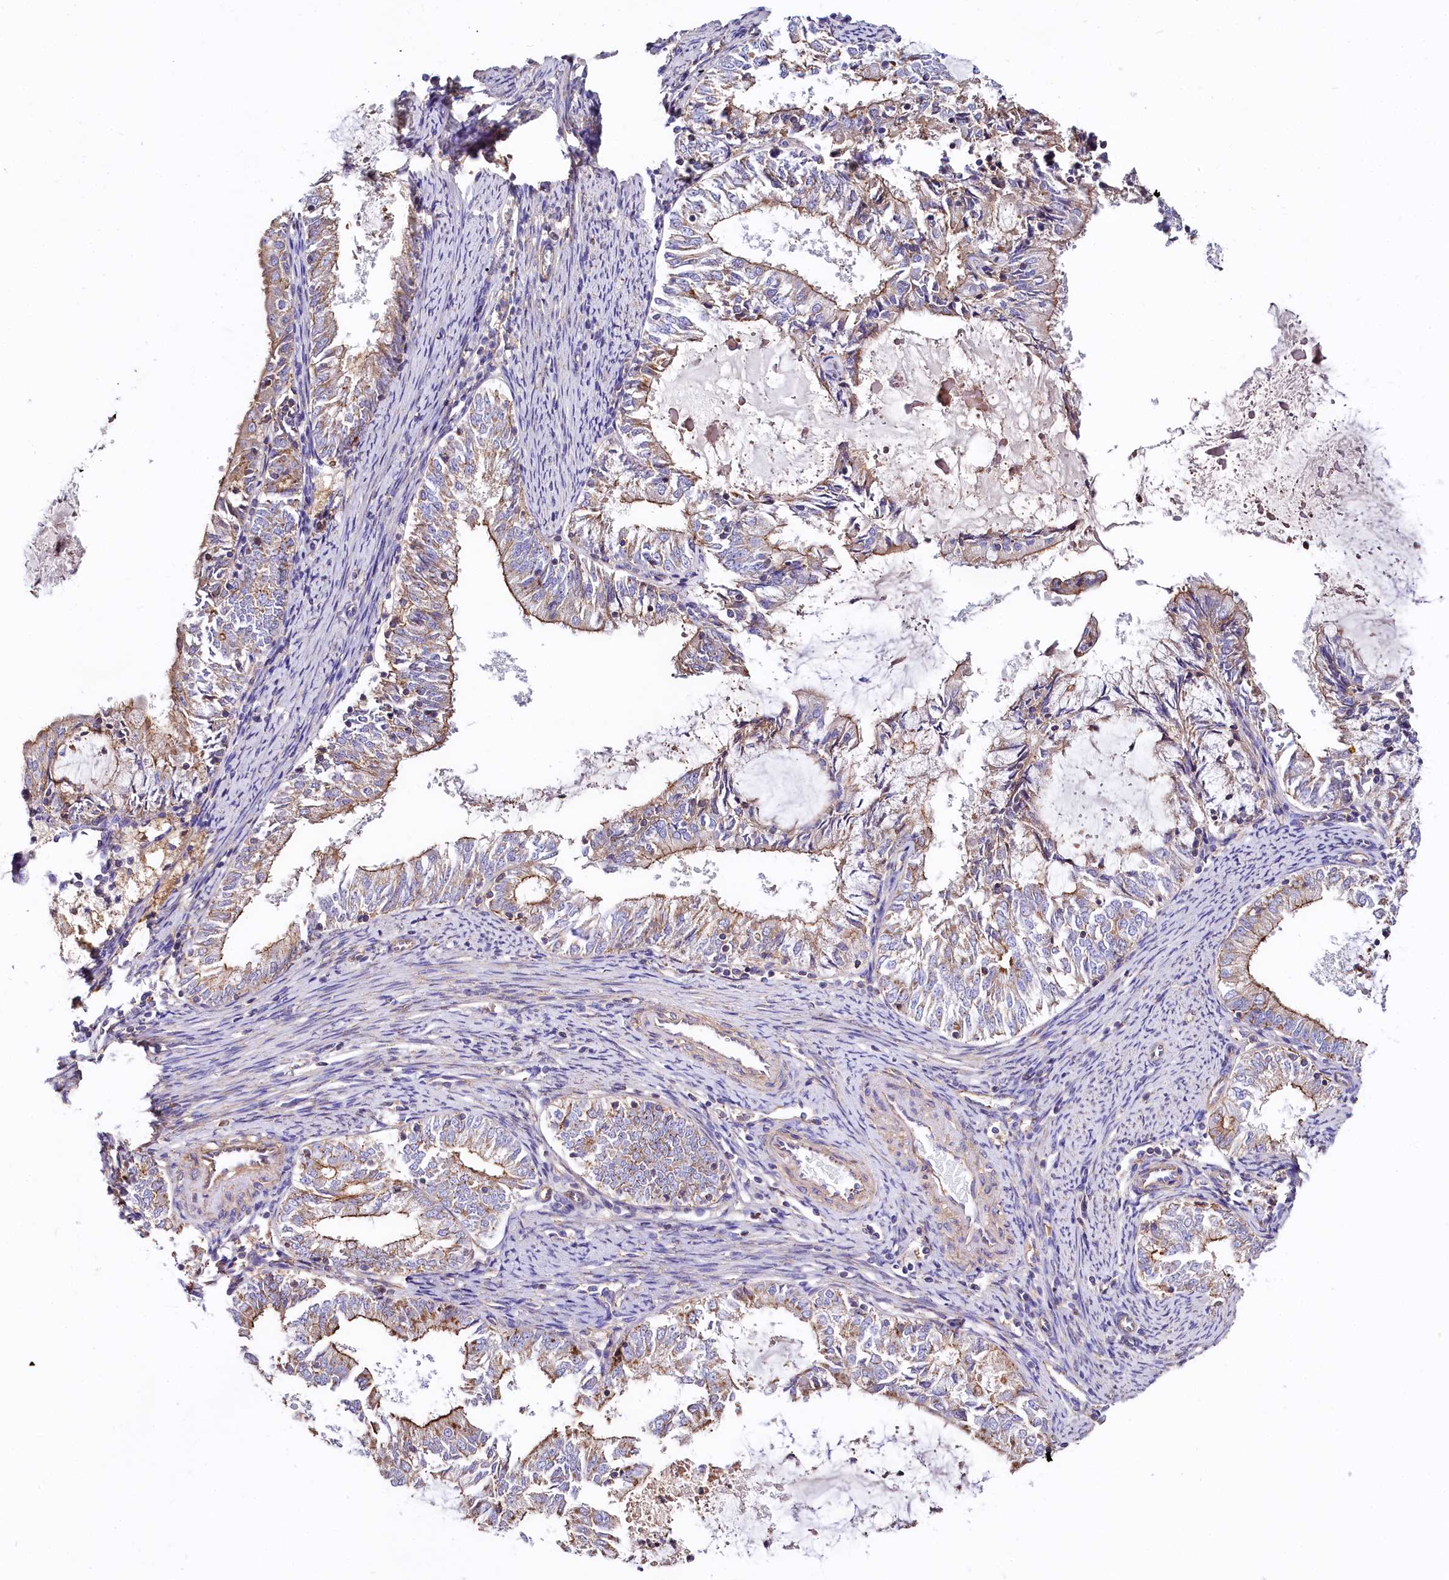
{"staining": {"intensity": "moderate", "quantity": ">75%", "location": "cytoplasmic/membranous"}, "tissue": "endometrial cancer", "cell_type": "Tumor cells", "image_type": "cancer", "snomed": [{"axis": "morphology", "description": "Adenocarcinoma, NOS"}, {"axis": "topography", "description": "Endometrium"}], "caption": "Immunohistochemistry (IHC) (DAB (3,3'-diaminobenzidine)) staining of human adenocarcinoma (endometrial) exhibits moderate cytoplasmic/membranous protein expression in approximately >75% of tumor cells. (IHC, brightfield microscopy, high magnification).", "gene": "FCHSD2", "patient": {"sex": "female", "age": 57}}